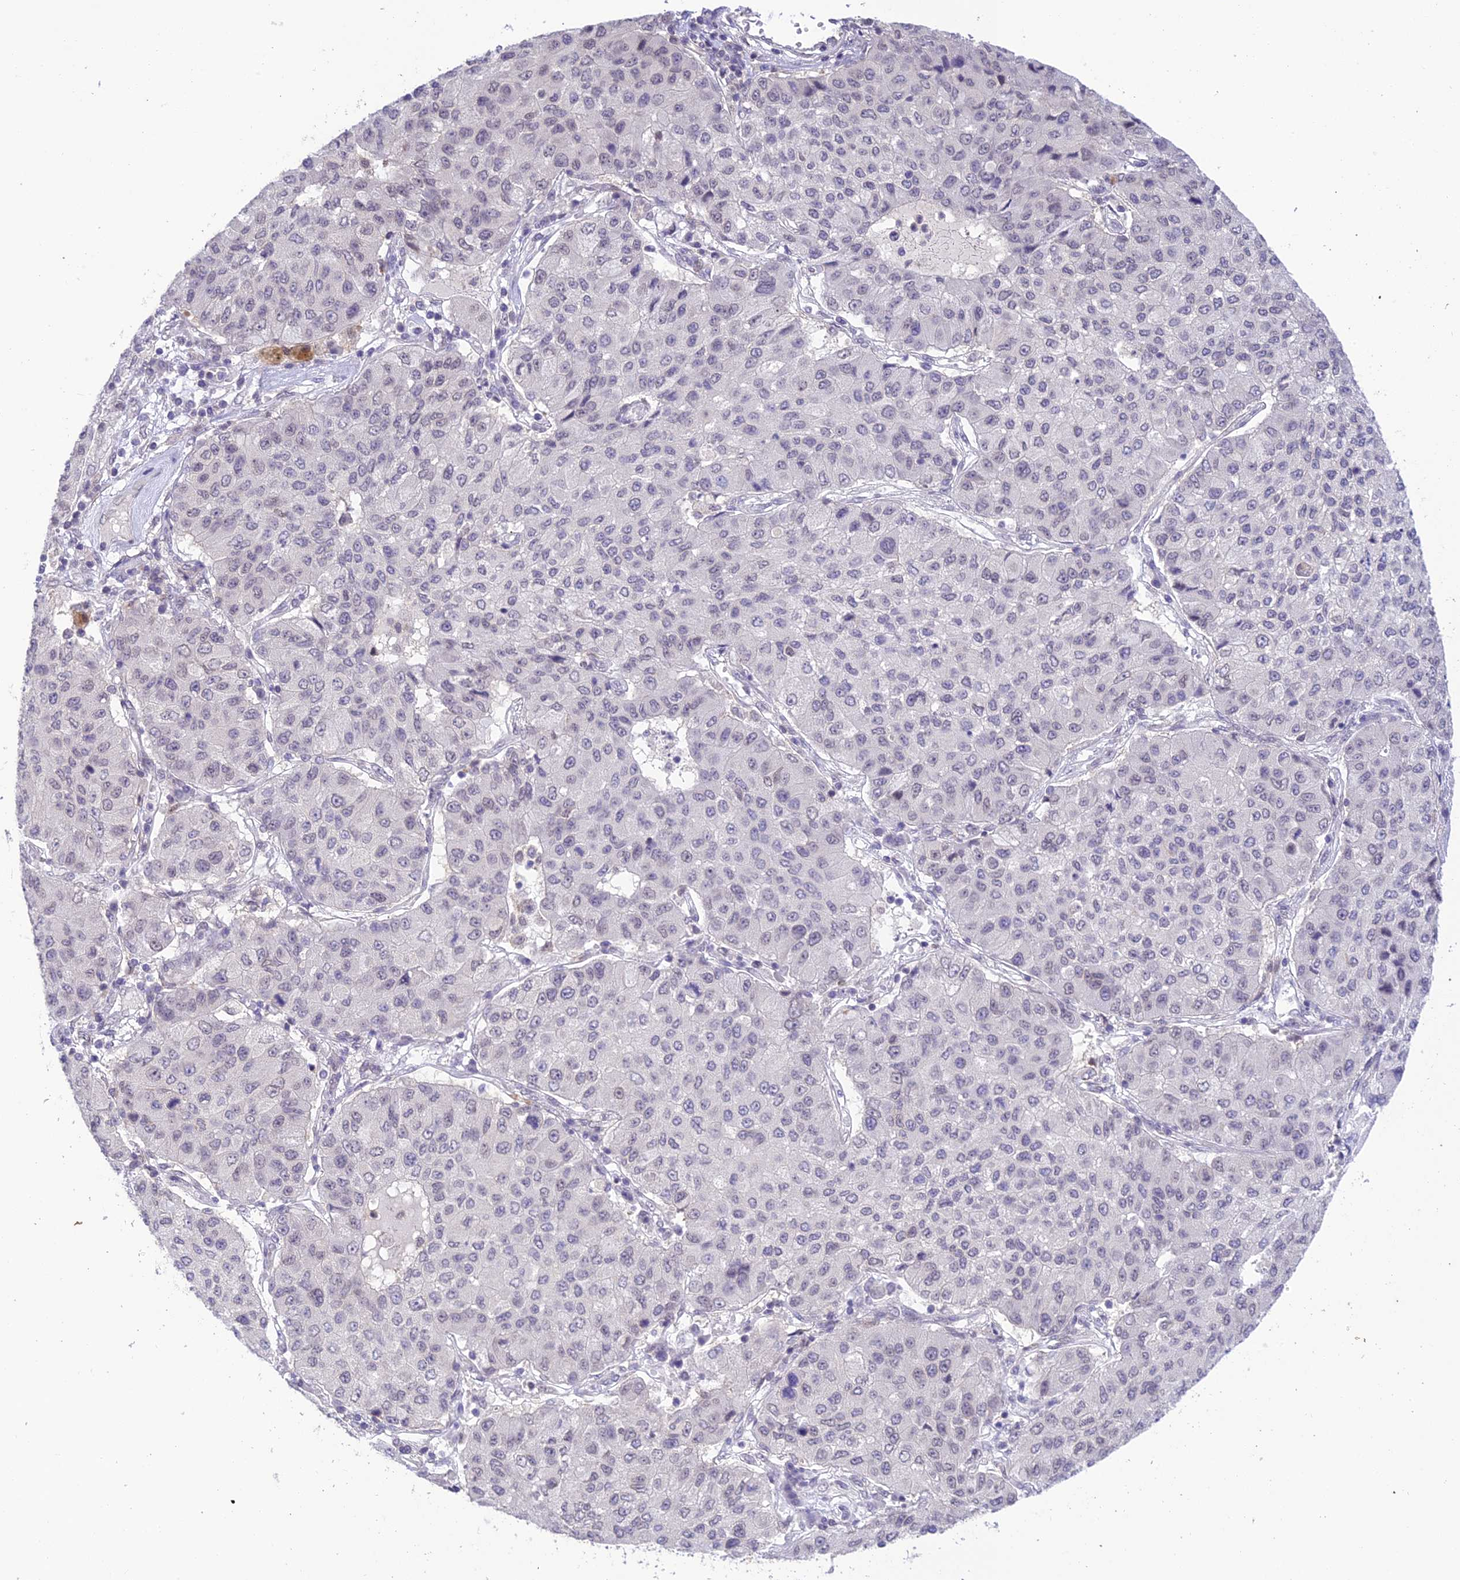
{"staining": {"intensity": "negative", "quantity": "none", "location": "none"}, "tissue": "lung cancer", "cell_type": "Tumor cells", "image_type": "cancer", "snomed": [{"axis": "morphology", "description": "Squamous cell carcinoma, NOS"}, {"axis": "topography", "description": "Lung"}], "caption": "Tumor cells show no significant staining in lung cancer.", "gene": "BMT2", "patient": {"sex": "male", "age": 74}}